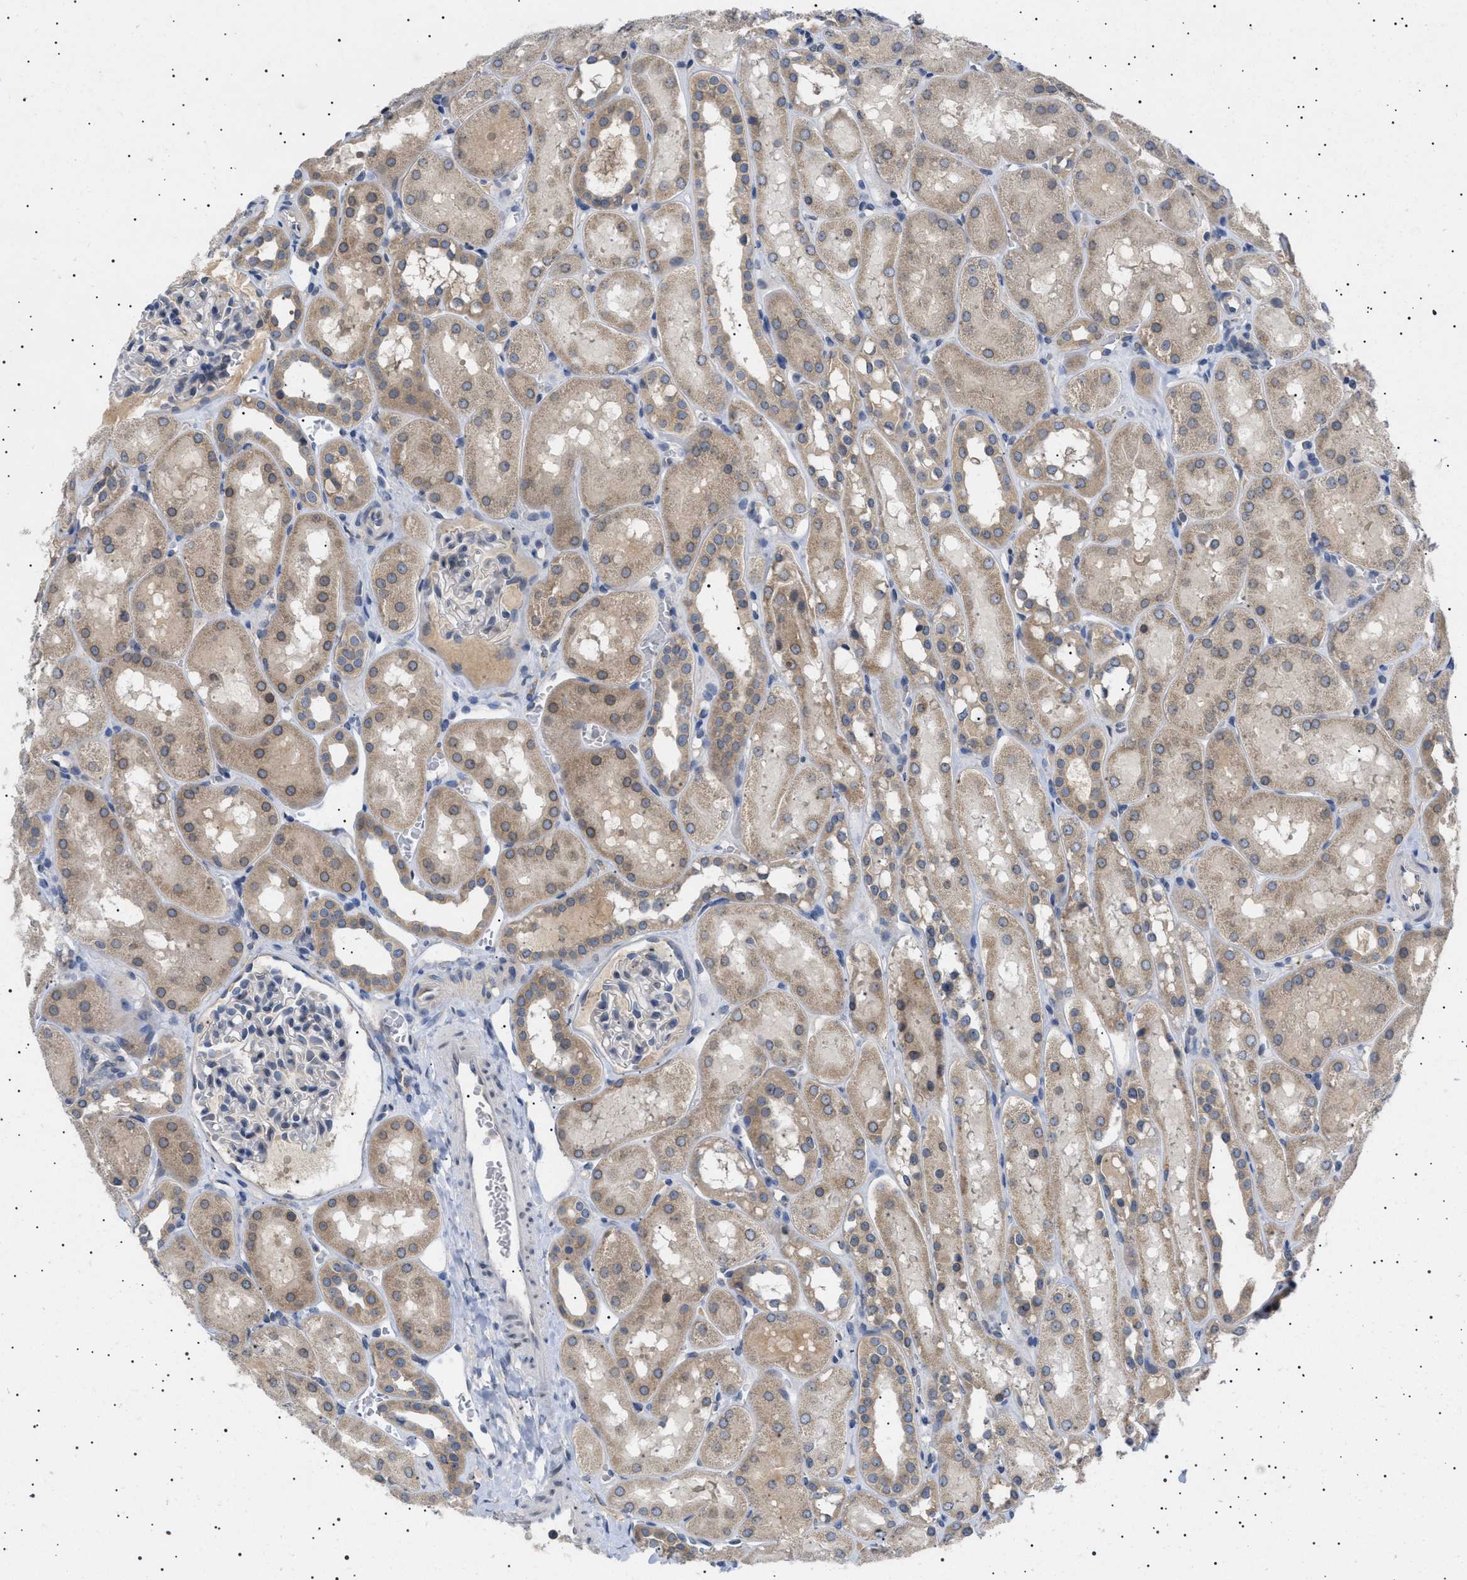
{"staining": {"intensity": "negative", "quantity": "none", "location": "none"}, "tissue": "kidney", "cell_type": "Cells in glomeruli", "image_type": "normal", "snomed": [{"axis": "morphology", "description": "Normal tissue, NOS"}, {"axis": "topography", "description": "Kidney"}, {"axis": "topography", "description": "Urinary bladder"}], "caption": "Human kidney stained for a protein using immunohistochemistry shows no expression in cells in glomeruli.", "gene": "NUP93", "patient": {"sex": "male", "age": 16}}